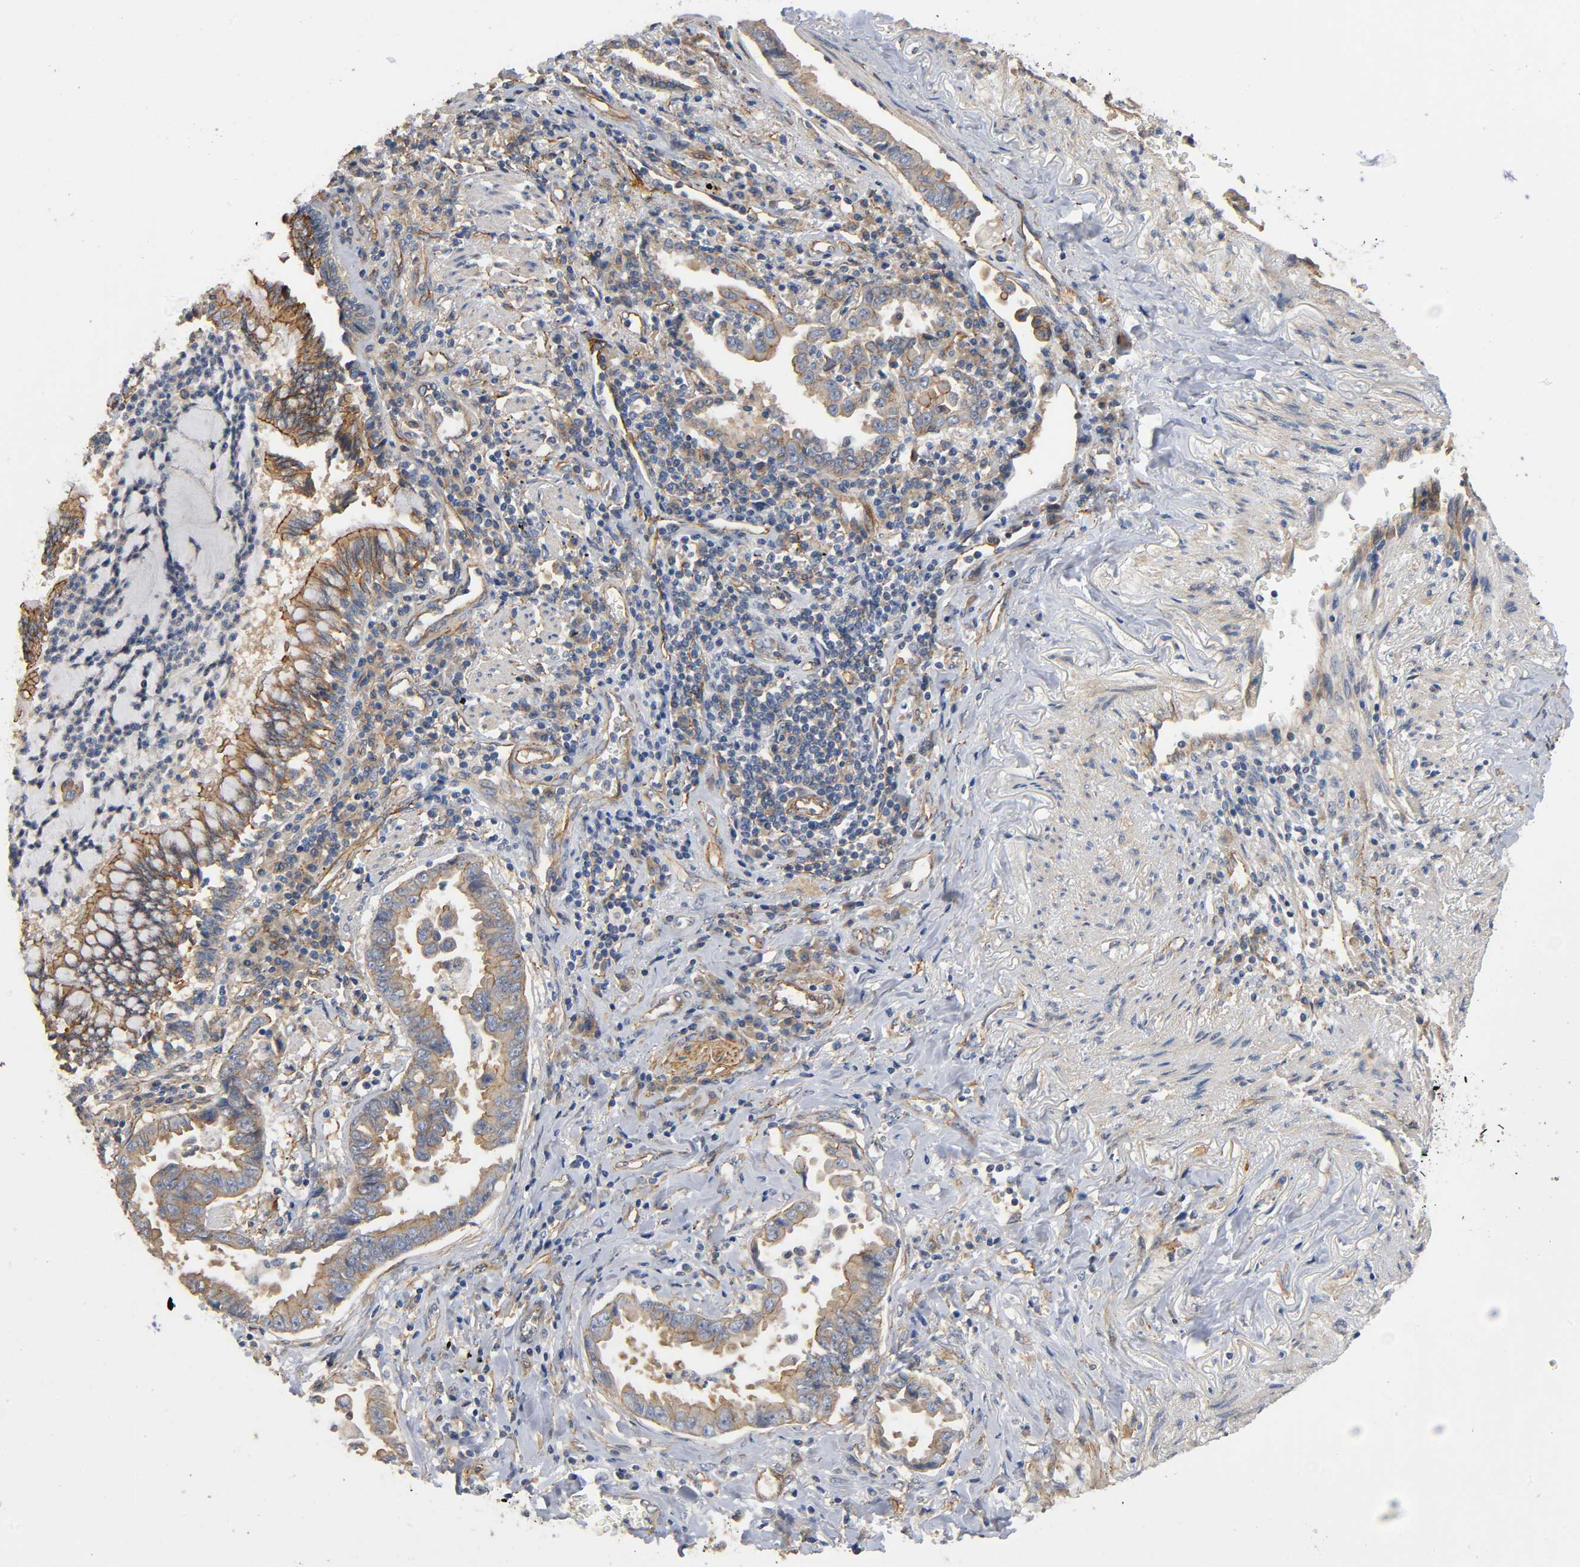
{"staining": {"intensity": "weak", "quantity": ">75%", "location": "cytoplasmic/membranous"}, "tissue": "lung cancer", "cell_type": "Tumor cells", "image_type": "cancer", "snomed": [{"axis": "morphology", "description": "Normal tissue, NOS"}, {"axis": "morphology", "description": "Inflammation, NOS"}, {"axis": "morphology", "description": "Adenocarcinoma, NOS"}, {"axis": "topography", "description": "Lung"}], "caption": "There is low levels of weak cytoplasmic/membranous expression in tumor cells of adenocarcinoma (lung), as demonstrated by immunohistochemical staining (brown color).", "gene": "MARS1", "patient": {"sex": "female", "age": 64}}